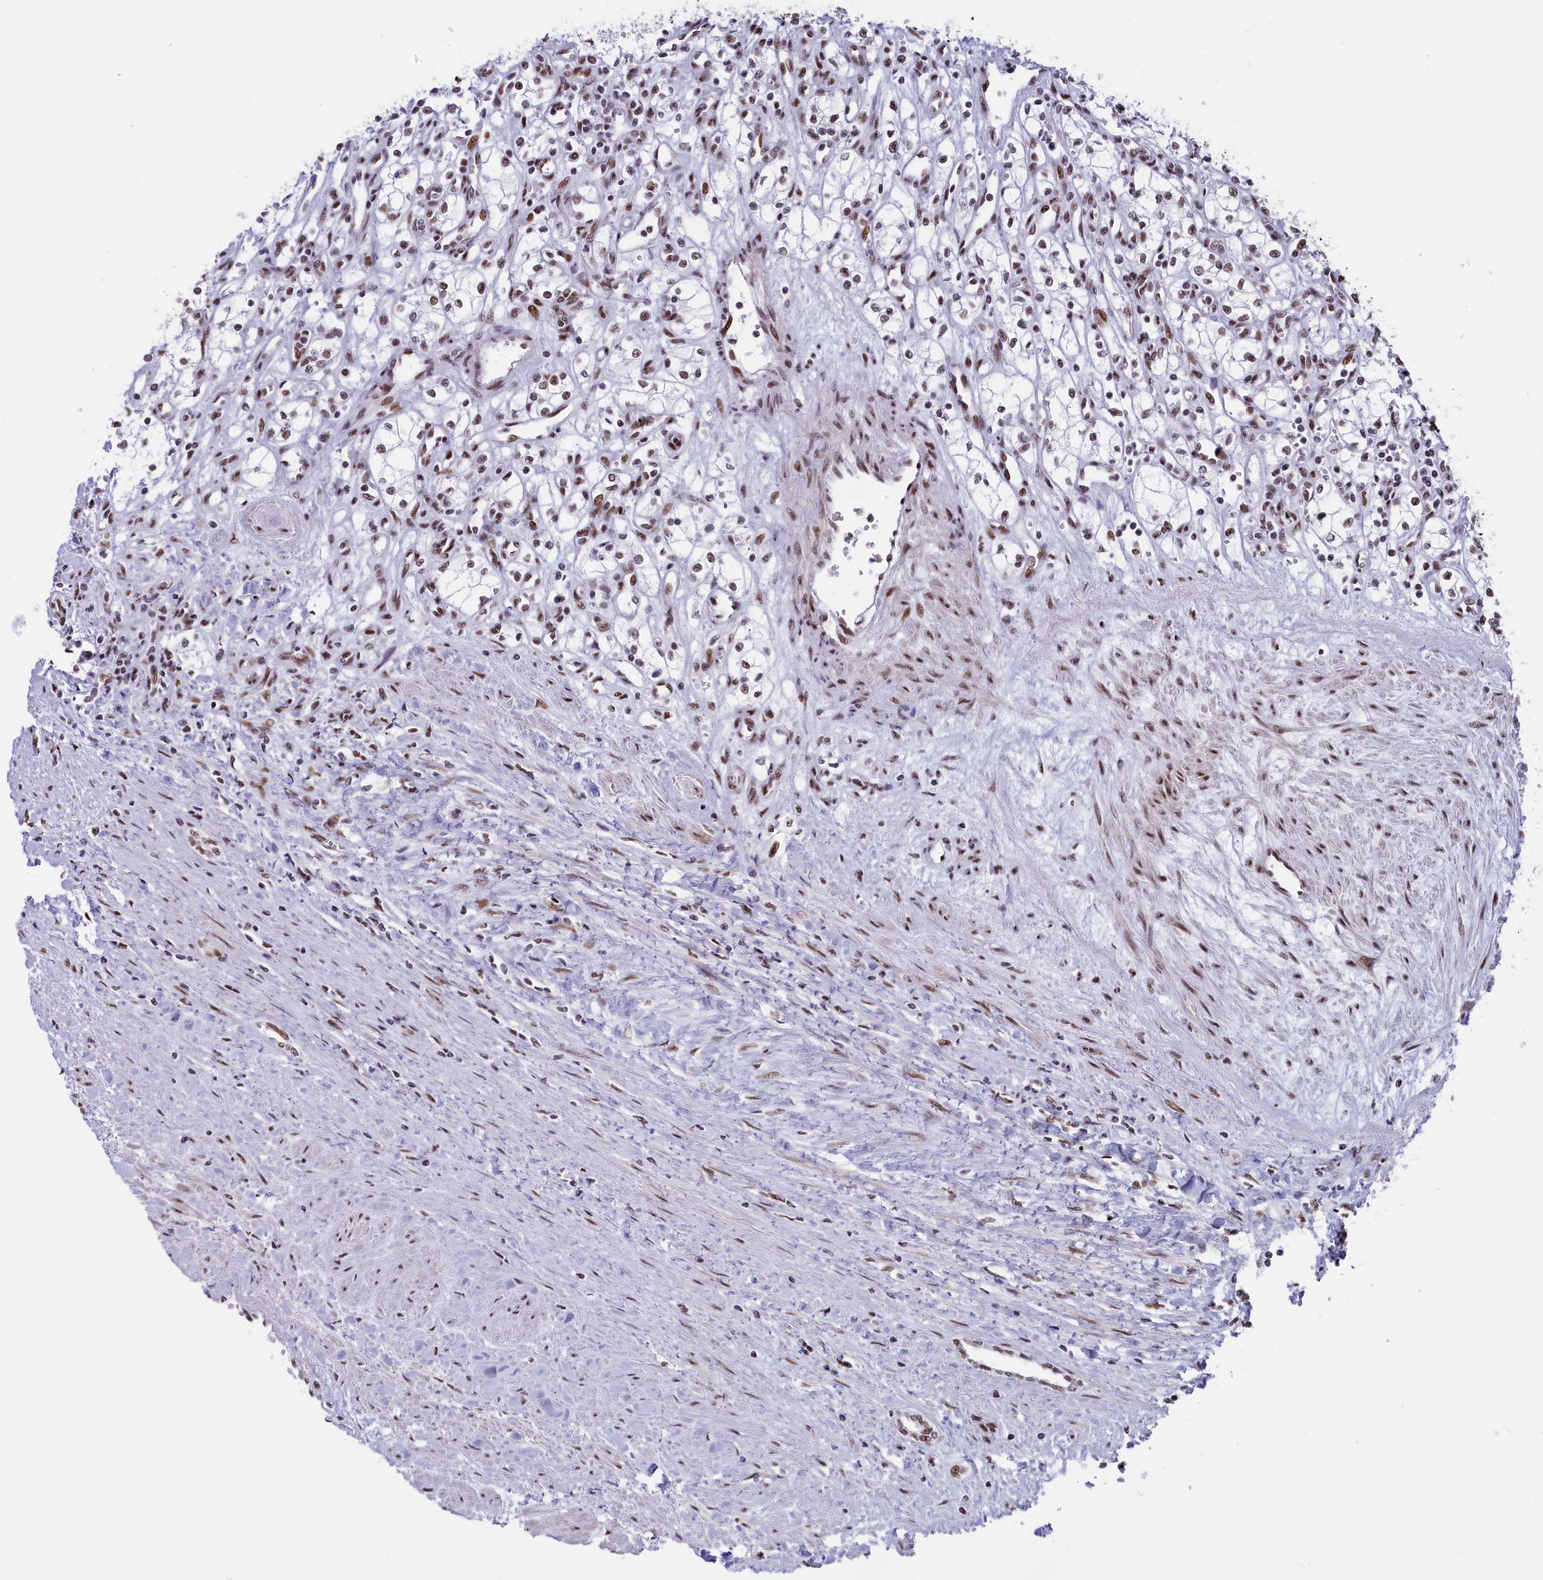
{"staining": {"intensity": "moderate", "quantity": ">75%", "location": "nuclear"}, "tissue": "renal cancer", "cell_type": "Tumor cells", "image_type": "cancer", "snomed": [{"axis": "morphology", "description": "Adenocarcinoma, NOS"}, {"axis": "topography", "description": "Kidney"}], "caption": "This histopathology image displays IHC staining of renal cancer, with medium moderate nuclear staining in about >75% of tumor cells.", "gene": "SNRNP70", "patient": {"sex": "male", "age": 59}}